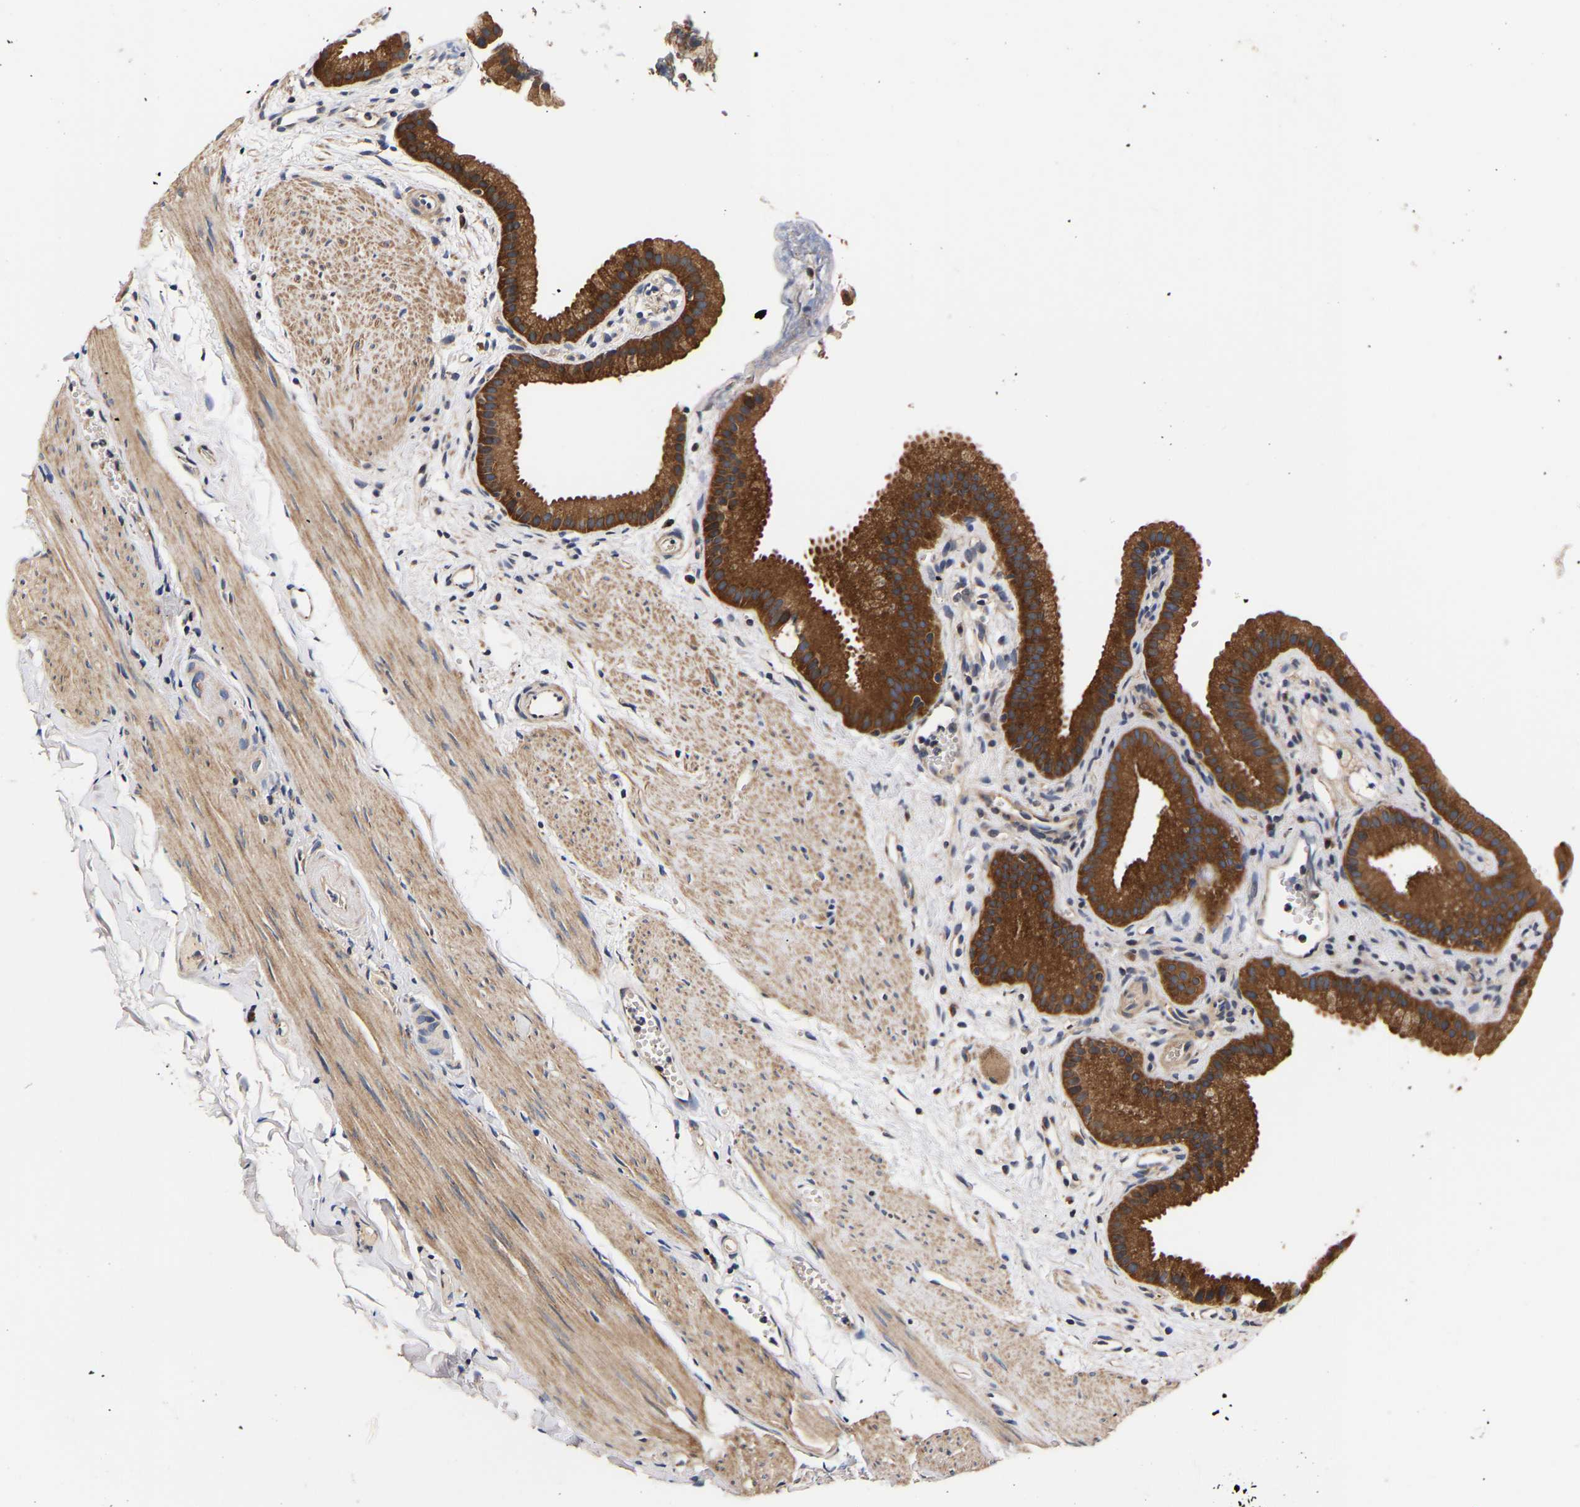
{"staining": {"intensity": "strong", "quantity": ">75%", "location": "cytoplasmic/membranous"}, "tissue": "gallbladder", "cell_type": "Glandular cells", "image_type": "normal", "snomed": [{"axis": "morphology", "description": "Normal tissue, NOS"}, {"axis": "topography", "description": "Gallbladder"}], "caption": "An immunohistochemistry (IHC) photomicrograph of unremarkable tissue is shown. Protein staining in brown highlights strong cytoplasmic/membranous positivity in gallbladder within glandular cells.", "gene": "LRBA", "patient": {"sex": "female", "age": 64}}